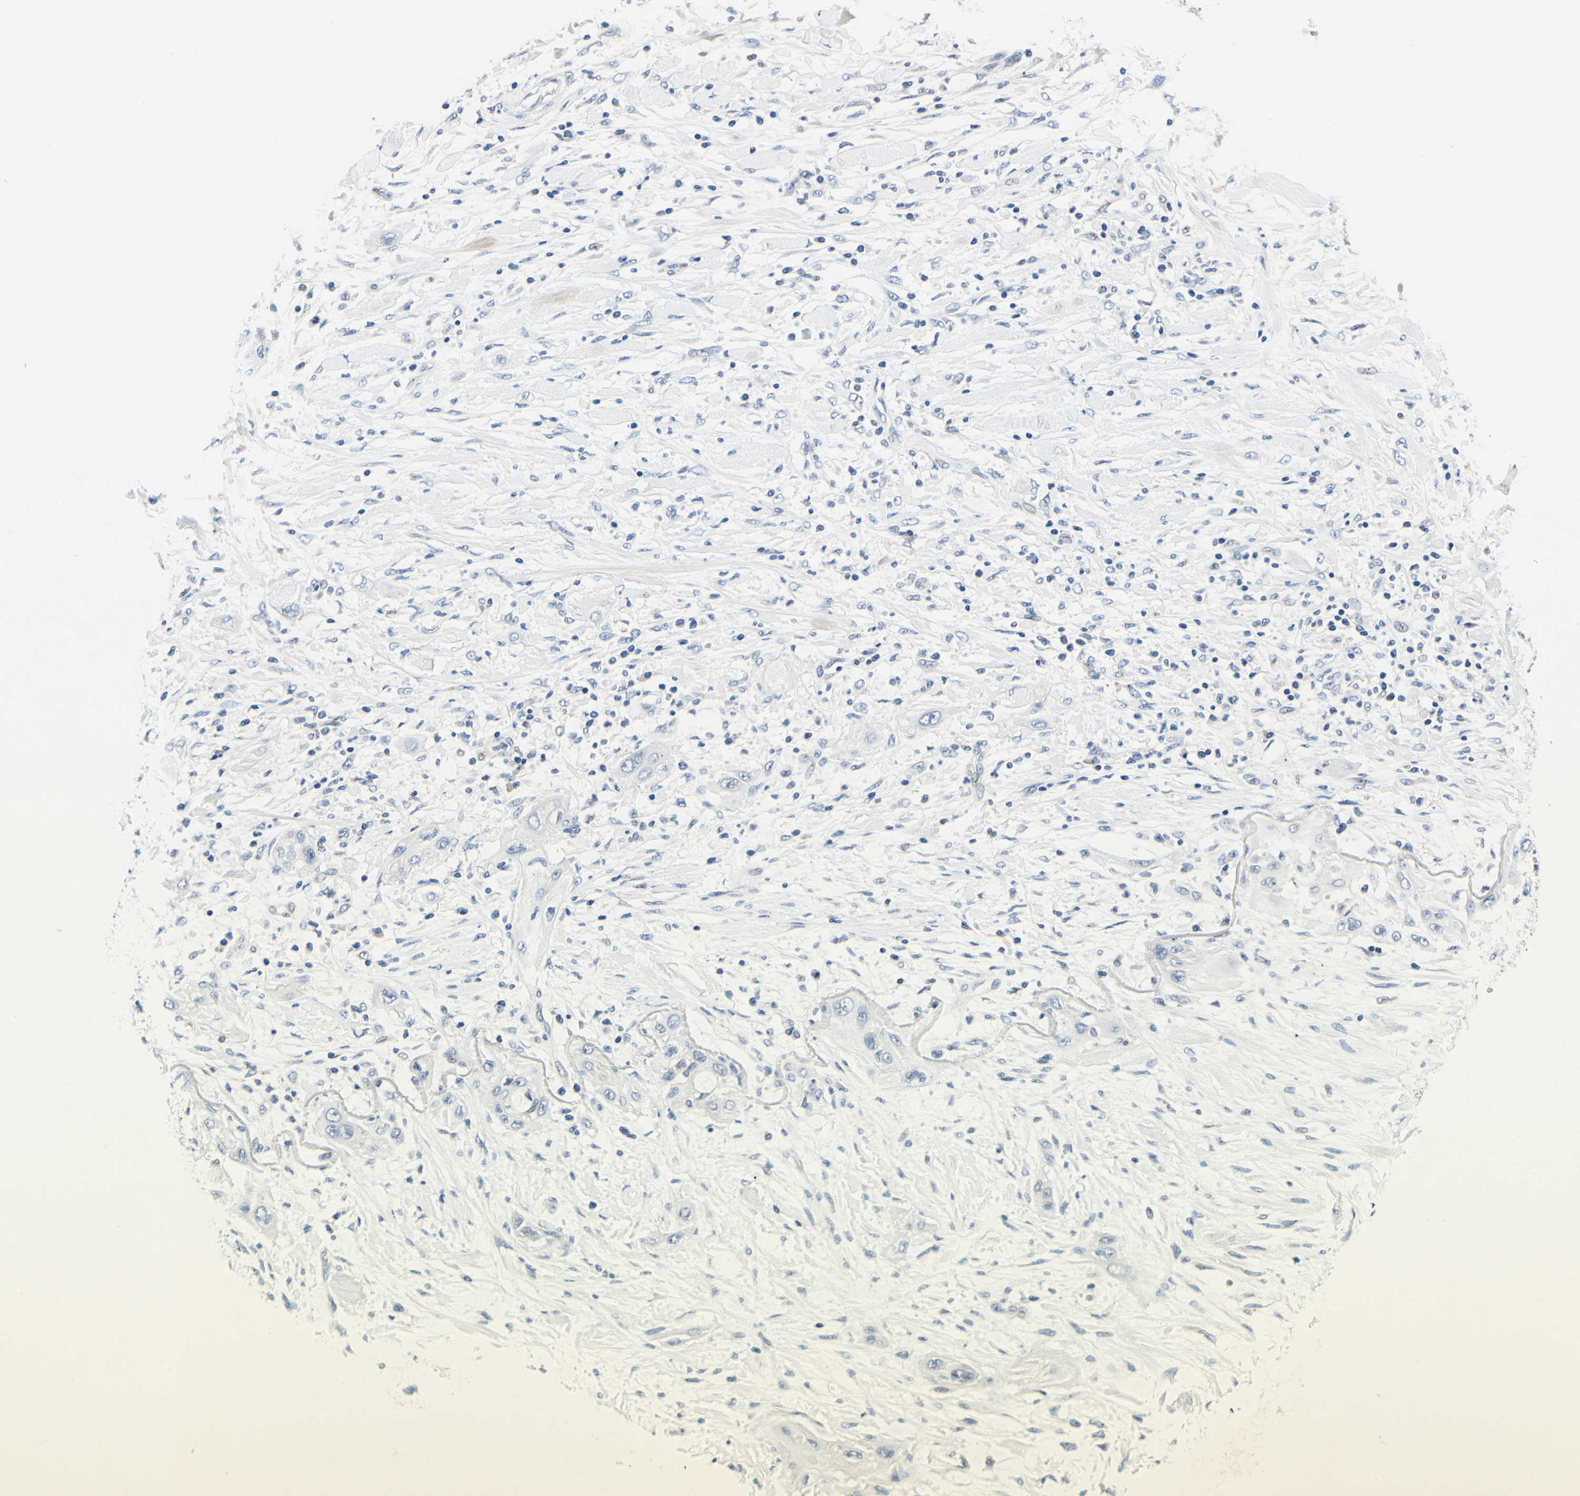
{"staining": {"intensity": "negative", "quantity": "none", "location": "none"}, "tissue": "lung cancer", "cell_type": "Tumor cells", "image_type": "cancer", "snomed": [{"axis": "morphology", "description": "Squamous cell carcinoma, NOS"}, {"axis": "topography", "description": "Lung"}], "caption": "Immunohistochemistry image of human squamous cell carcinoma (lung) stained for a protein (brown), which displays no positivity in tumor cells.", "gene": "PRKAR2B", "patient": {"sex": "female", "age": 47}}